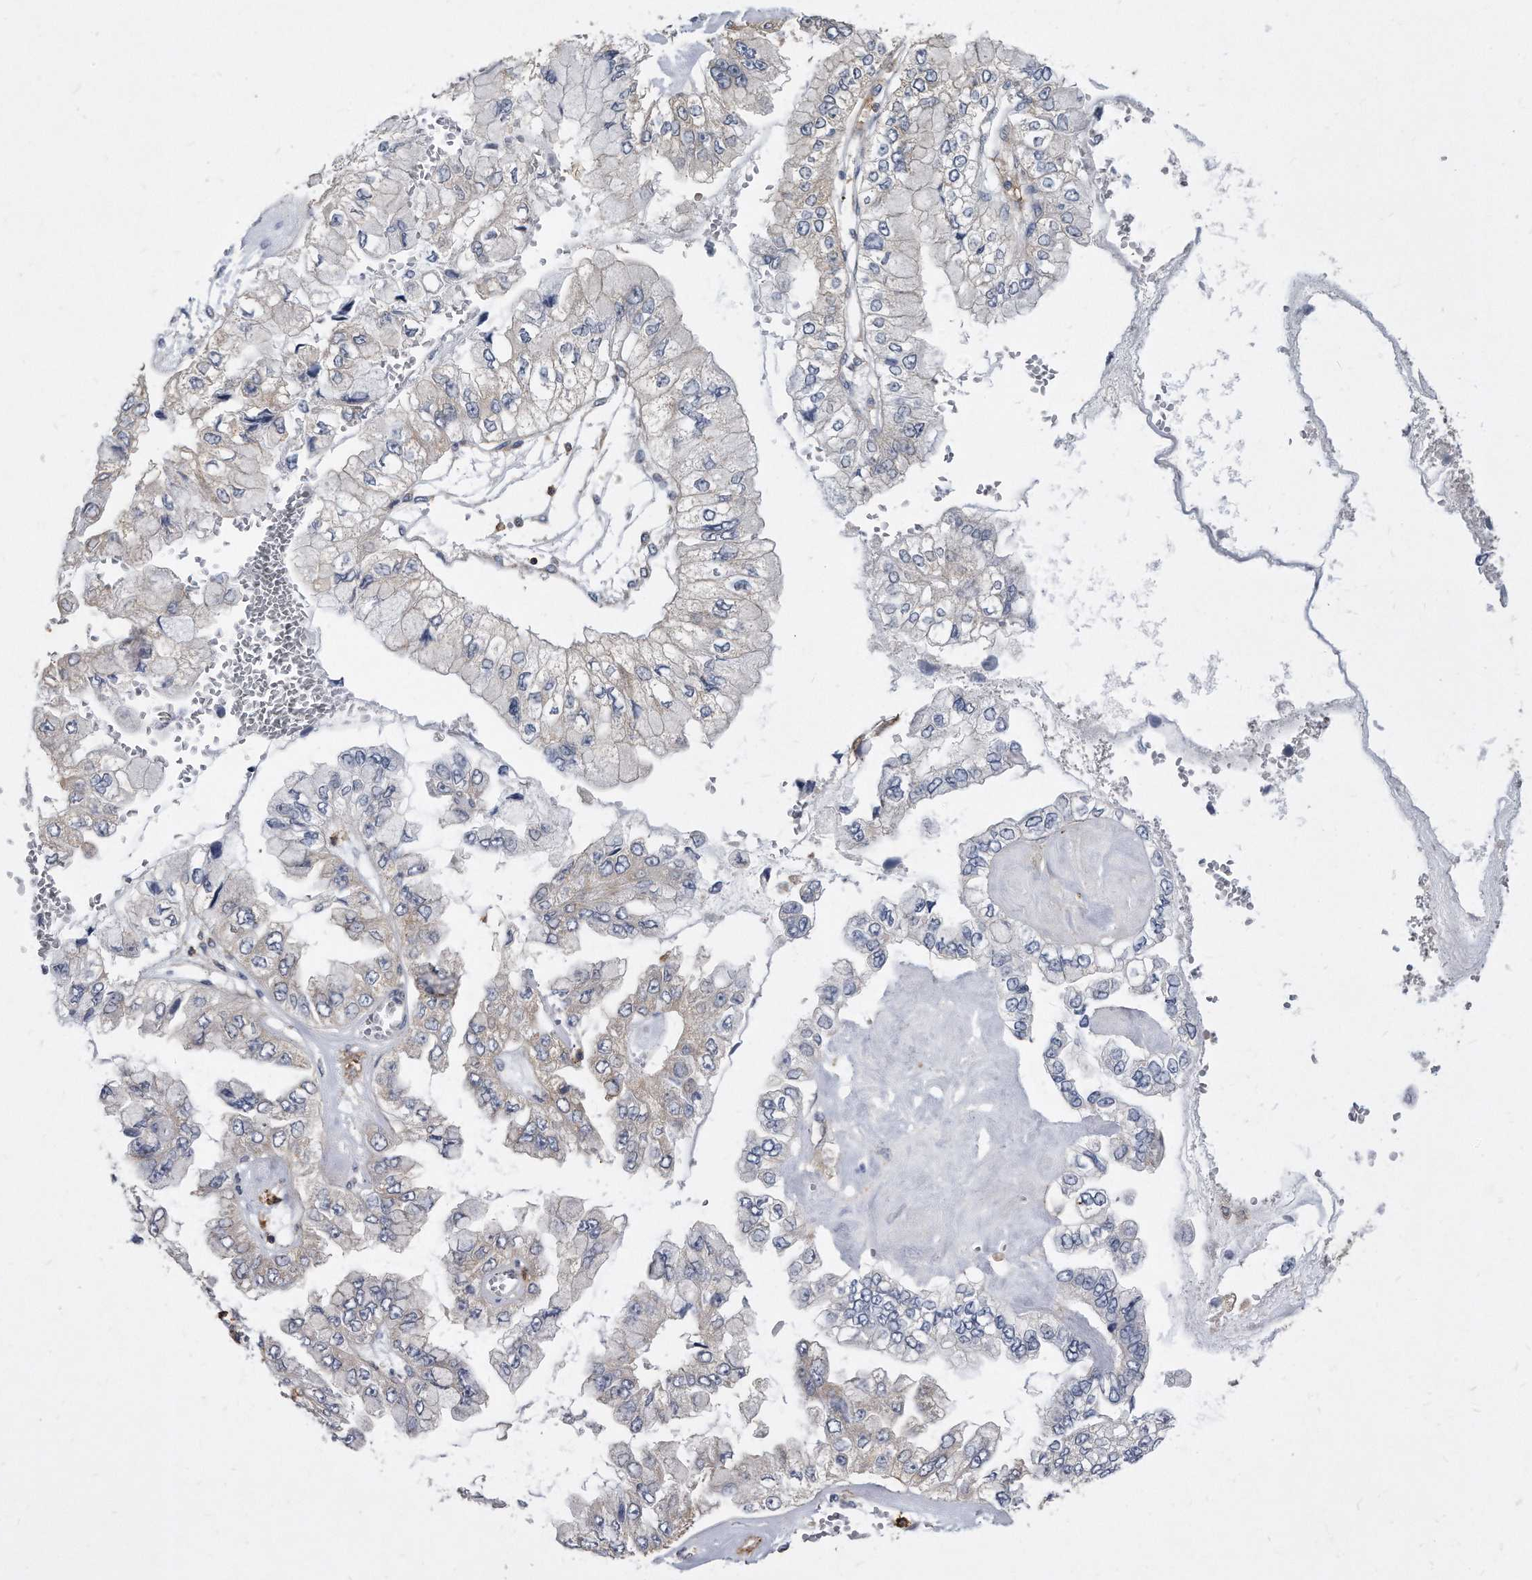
{"staining": {"intensity": "negative", "quantity": "none", "location": "none"}, "tissue": "liver cancer", "cell_type": "Tumor cells", "image_type": "cancer", "snomed": [{"axis": "morphology", "description": "Cholangiocarcinoma"}, {"axis": "topography", "description": "Liver"}], "caption": "Immunohistochemistry photomicrograph of liver cancer stained for a protein (brown), which reveals no staining in tumor cells.", "gene": "ATG5", "patient": {"sex": "female", "age": 79}}